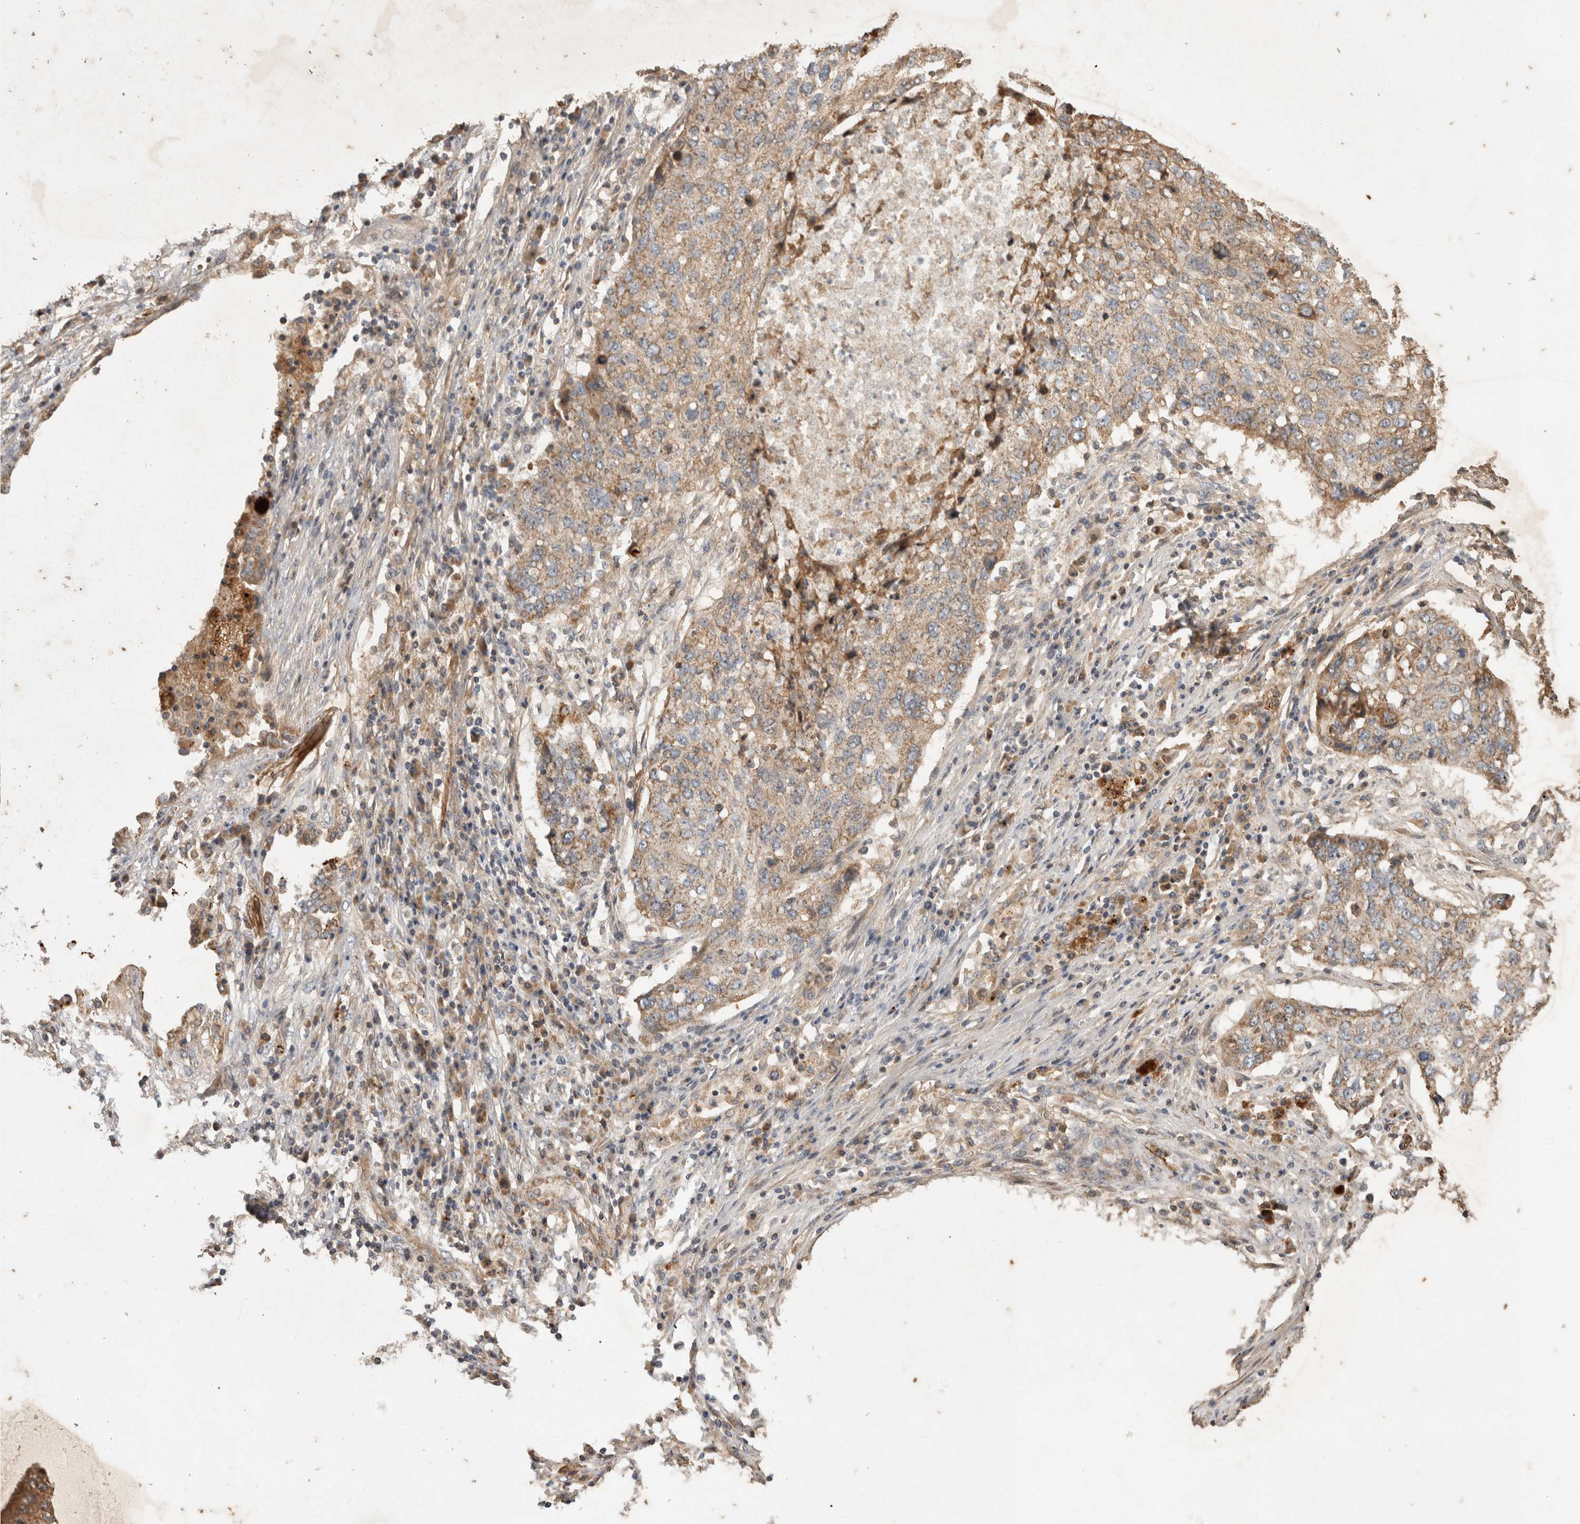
{"staining": {"intensity": "weak", "quantity": ">75%", "location": "cytoplasmic/membranous"}, "tissue": "lung cancer", "cell_type": "Tumor cells", "image_type": "cancer", "snomed": [{"axis": "morphology", "description": "Squamous cell carcinoma, NOS"}, {"axis": "topography", "description": "Lung"}], "caption": "DAB immunohistochemical staining of squamous cell carcinoma (lung) exhibits weak cytoplasmic/membranous protein positivity in approximately >75% of tumor cells.", "gene": "SERAC1", "patient": {"sex": "female", "age": 63}}